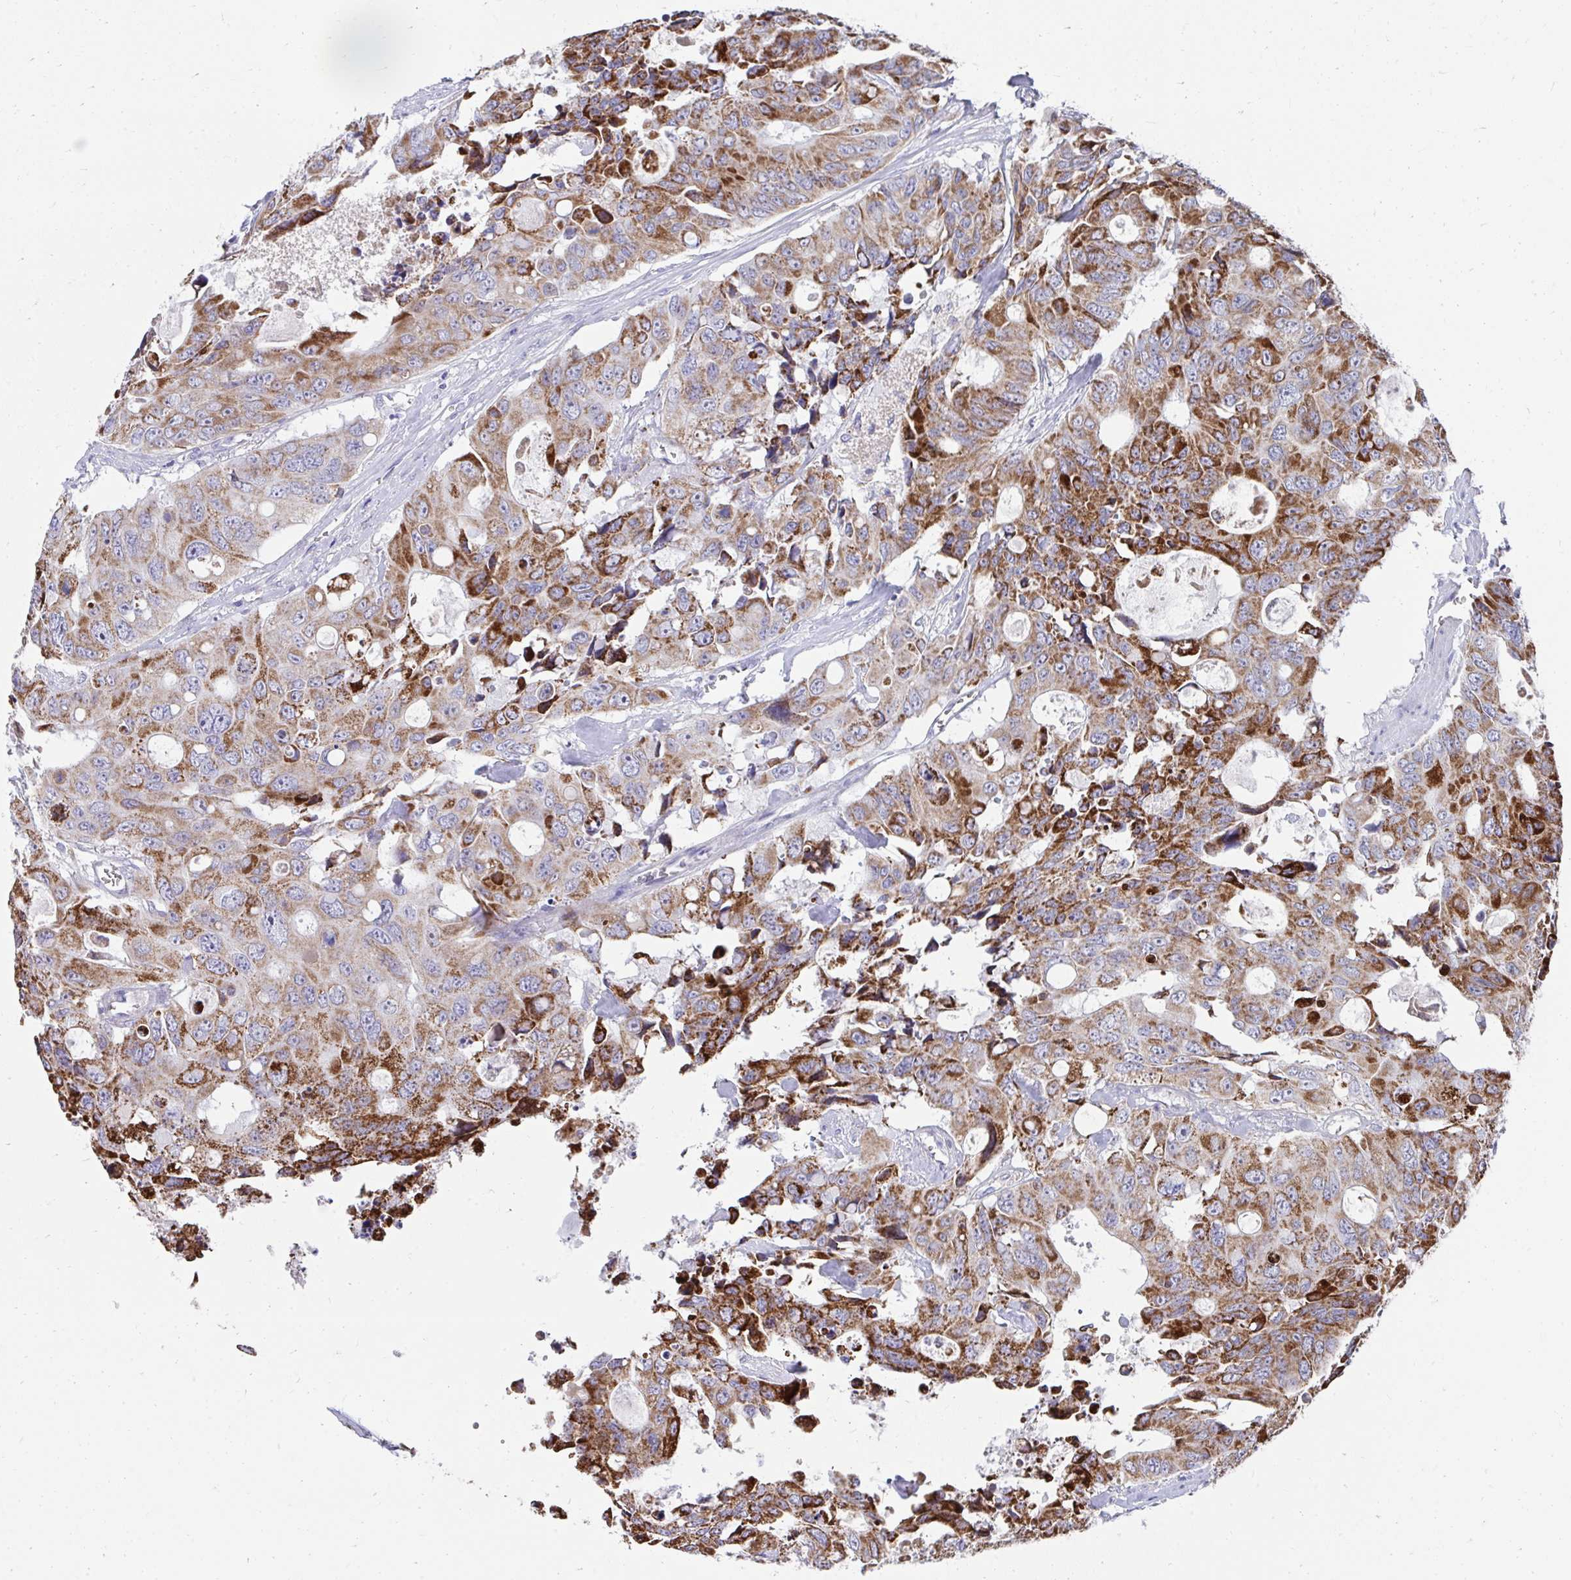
{"staining": {"intensity": "strong", "quantity": "25%-75%", "location": "cytoplasmic/membranous"}, "tissue": "colorectal cancer", "cell_type": "Tumor cells", "image_type": "cancer", "snomed": [{"axis": "morphology", "description": "Adenocarcinoma, NOS"}, {"axis": "topography", "description": "Rectum"}], "caption": "DAB (3,3'-diaminobenzidine) immunohistochemical staining of human adenocarcinoma (colorectal) reveals strong cytoplasmic/membranous protein staining in about 25%-75% of tumor cells.", "gene": "PRRG3", "patient": {"sex": "male", "age": 76}}